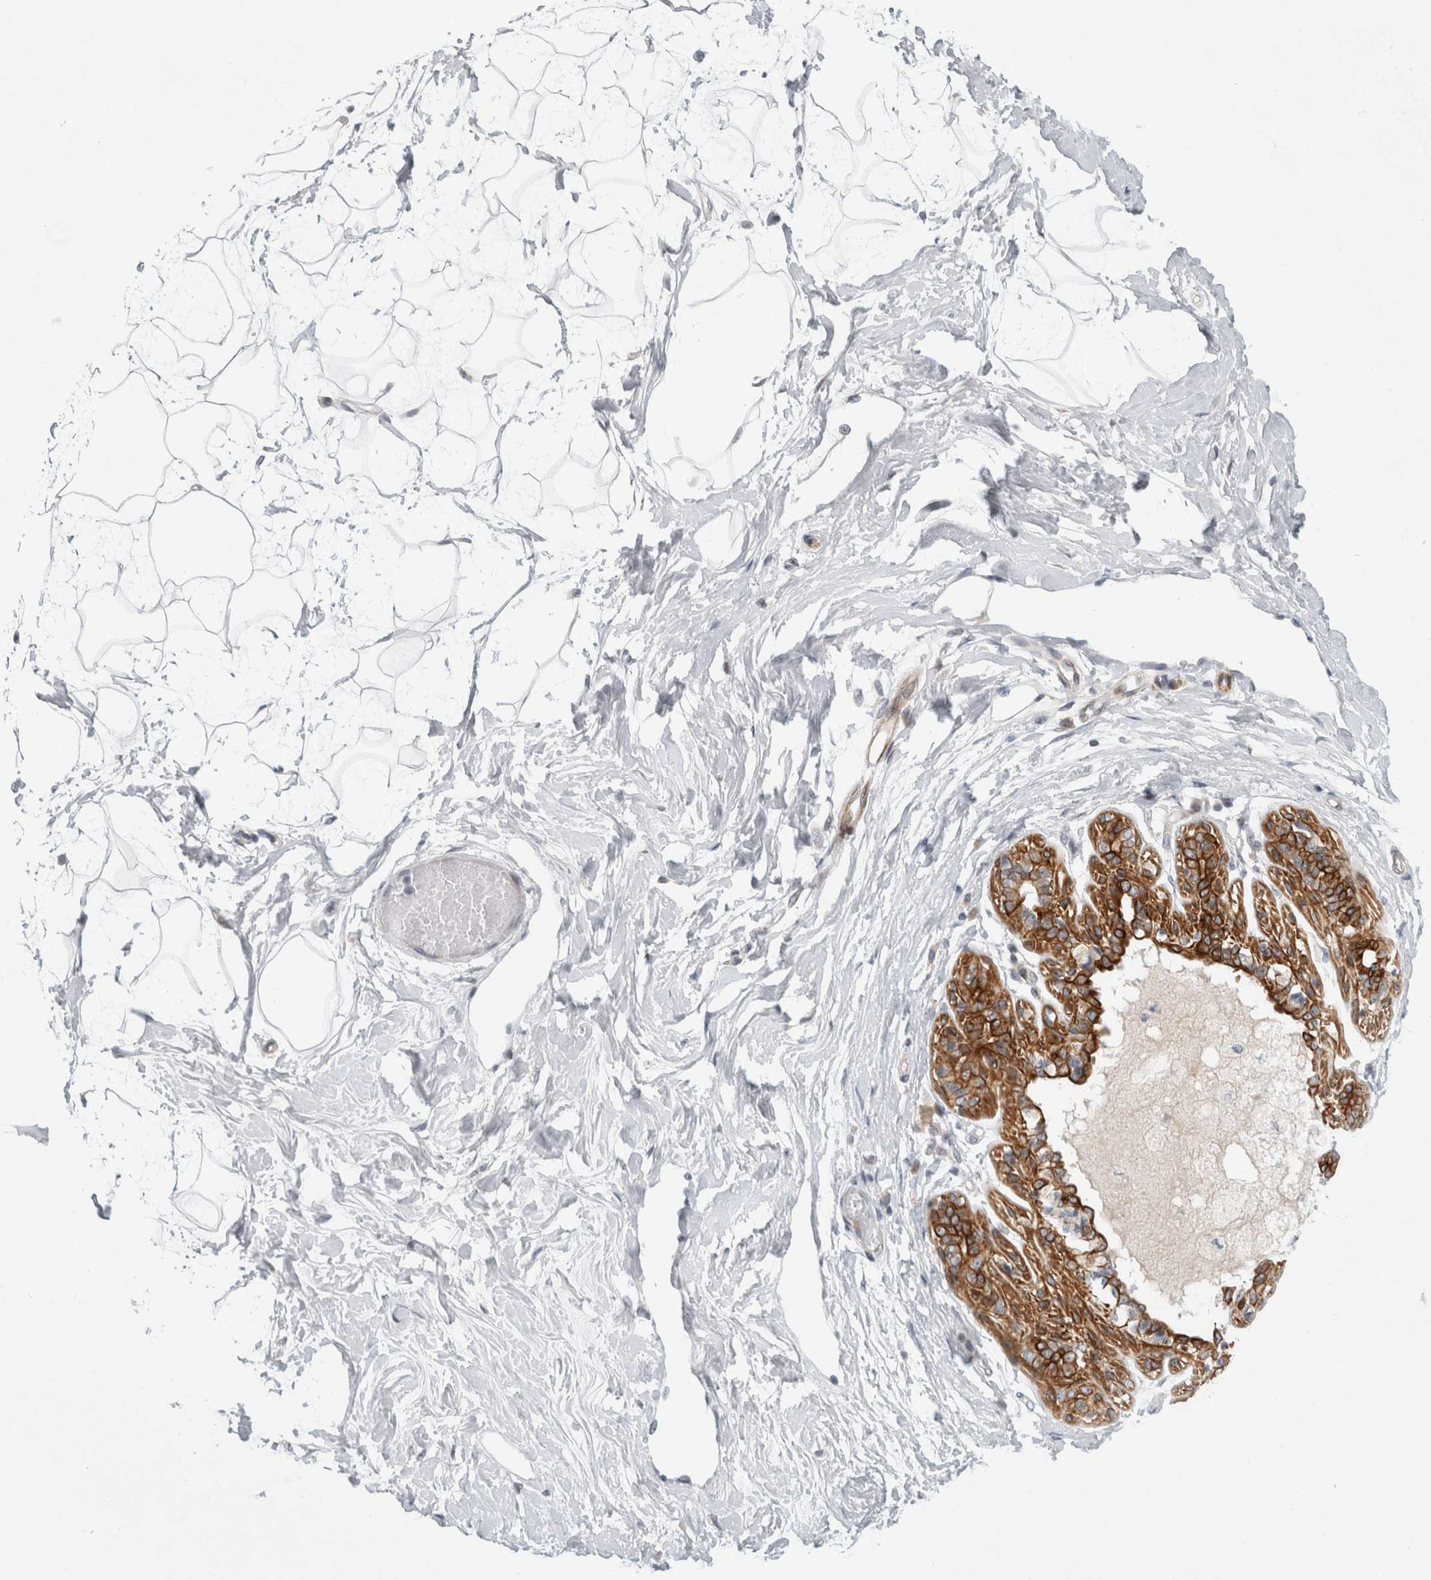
{"staining": {"intensity": "negative", "quantity": "none", "location": "none"}, "tissue": "breast", "cell_type": "Adipocytes", "image_type": "normal", "snomed": [{"axis": "morphology", "description": "Normal tissue, NOS"}, {"axis": "topography", "description": "Breast"}], "caption": "High magnification brightfield microscopy of normal breast stained with DAB (brown) and counterstained with hematoxylin (blue): adipocytes show no significant positivity.", "gene": "UTP25", "patient": {"sex": "female", "age": 45}}